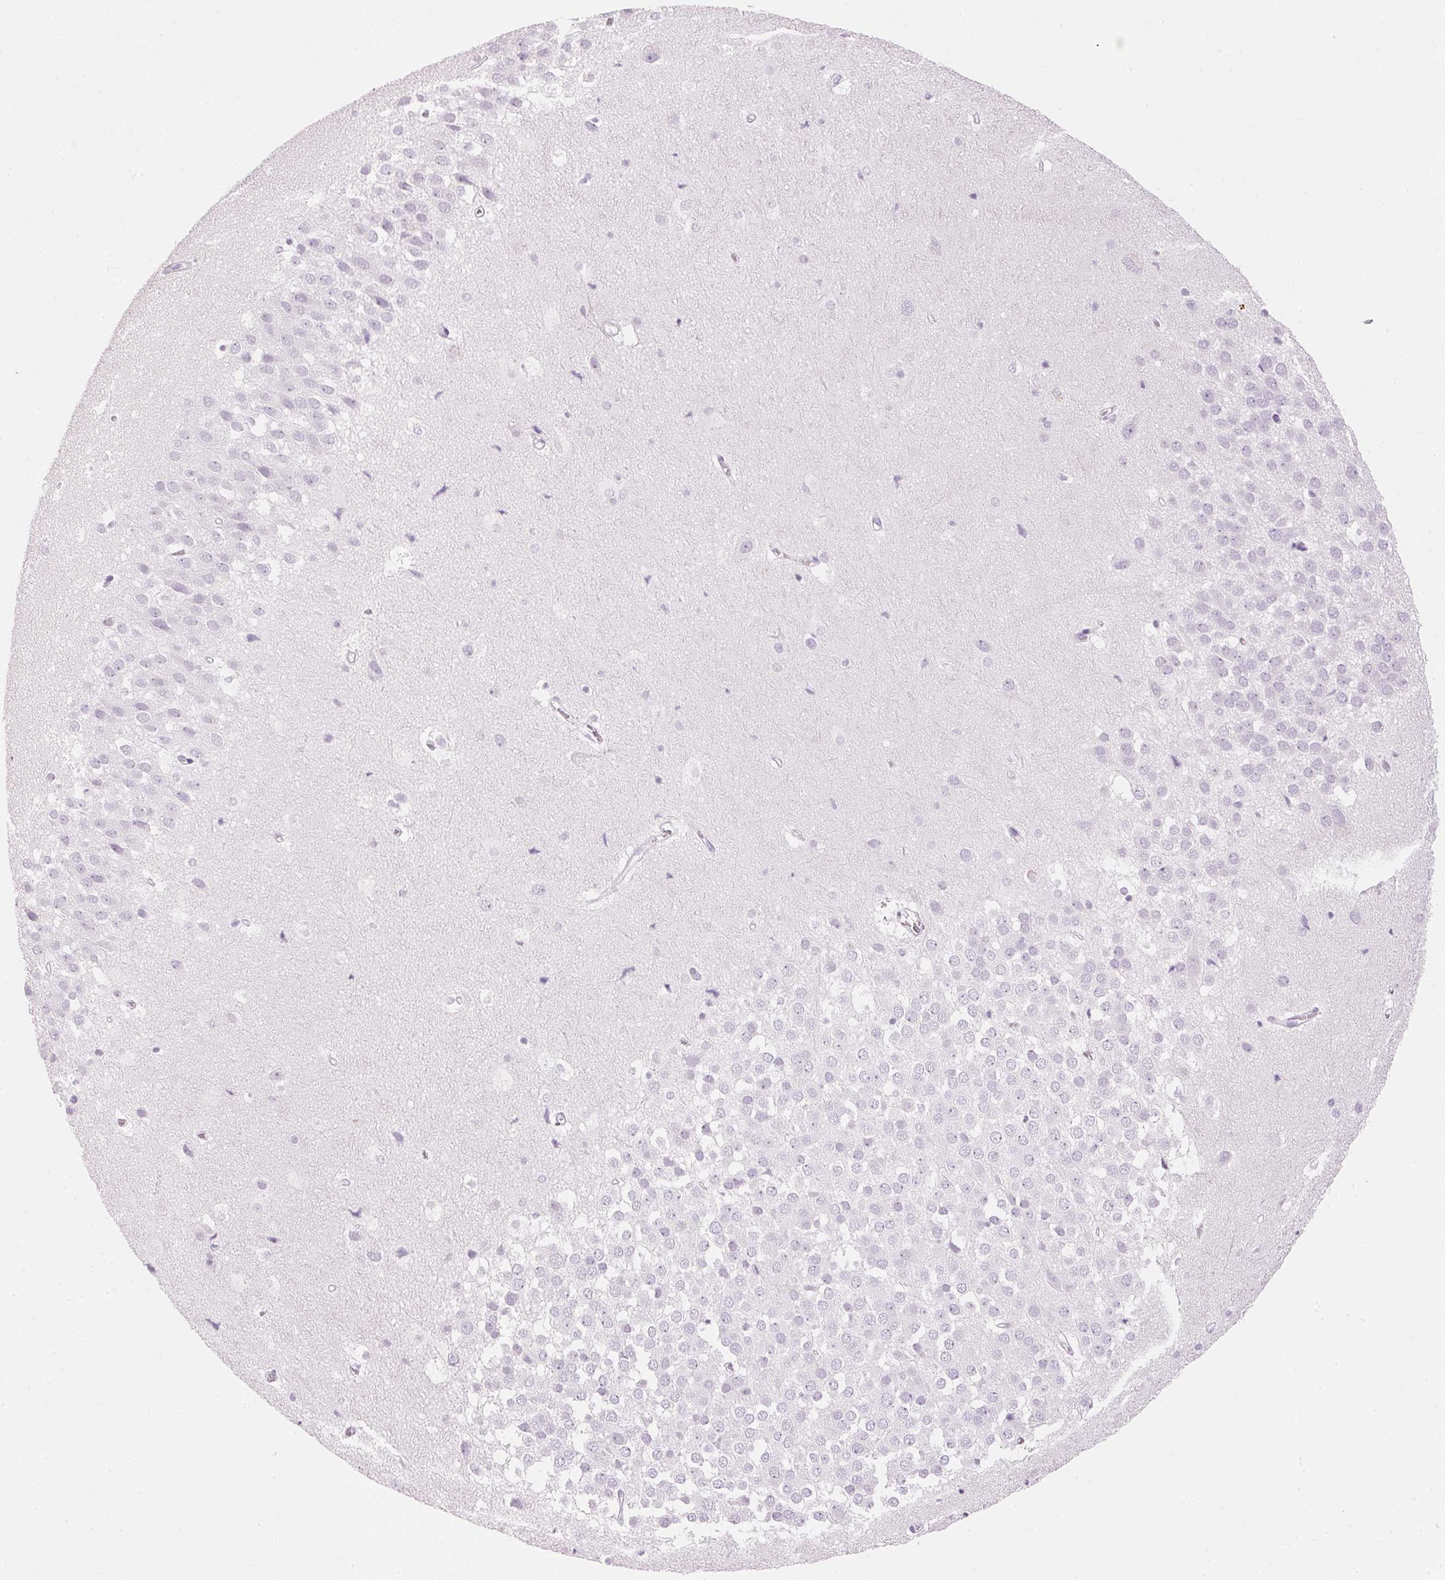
{"staining": {"intensity": "negative", "quantity": "none", "location": "none"}, "tissue": "hippocampus", "cell_type": "Glial cells", "image_type": "normal", "snomed": [{"axis": "morphology", "description": "Normal tissue, NOS"}, {"axis": "topography", "description": "Hippocampus"}], "caption": "The micrograph shows no staining of glial cells in benign hippocampus. (Immunohistochemistry (ihc), brightfield microscopy, high magnification).", "gene": "IGFBP1", "patient": {"sex": "male", "age": 26}}